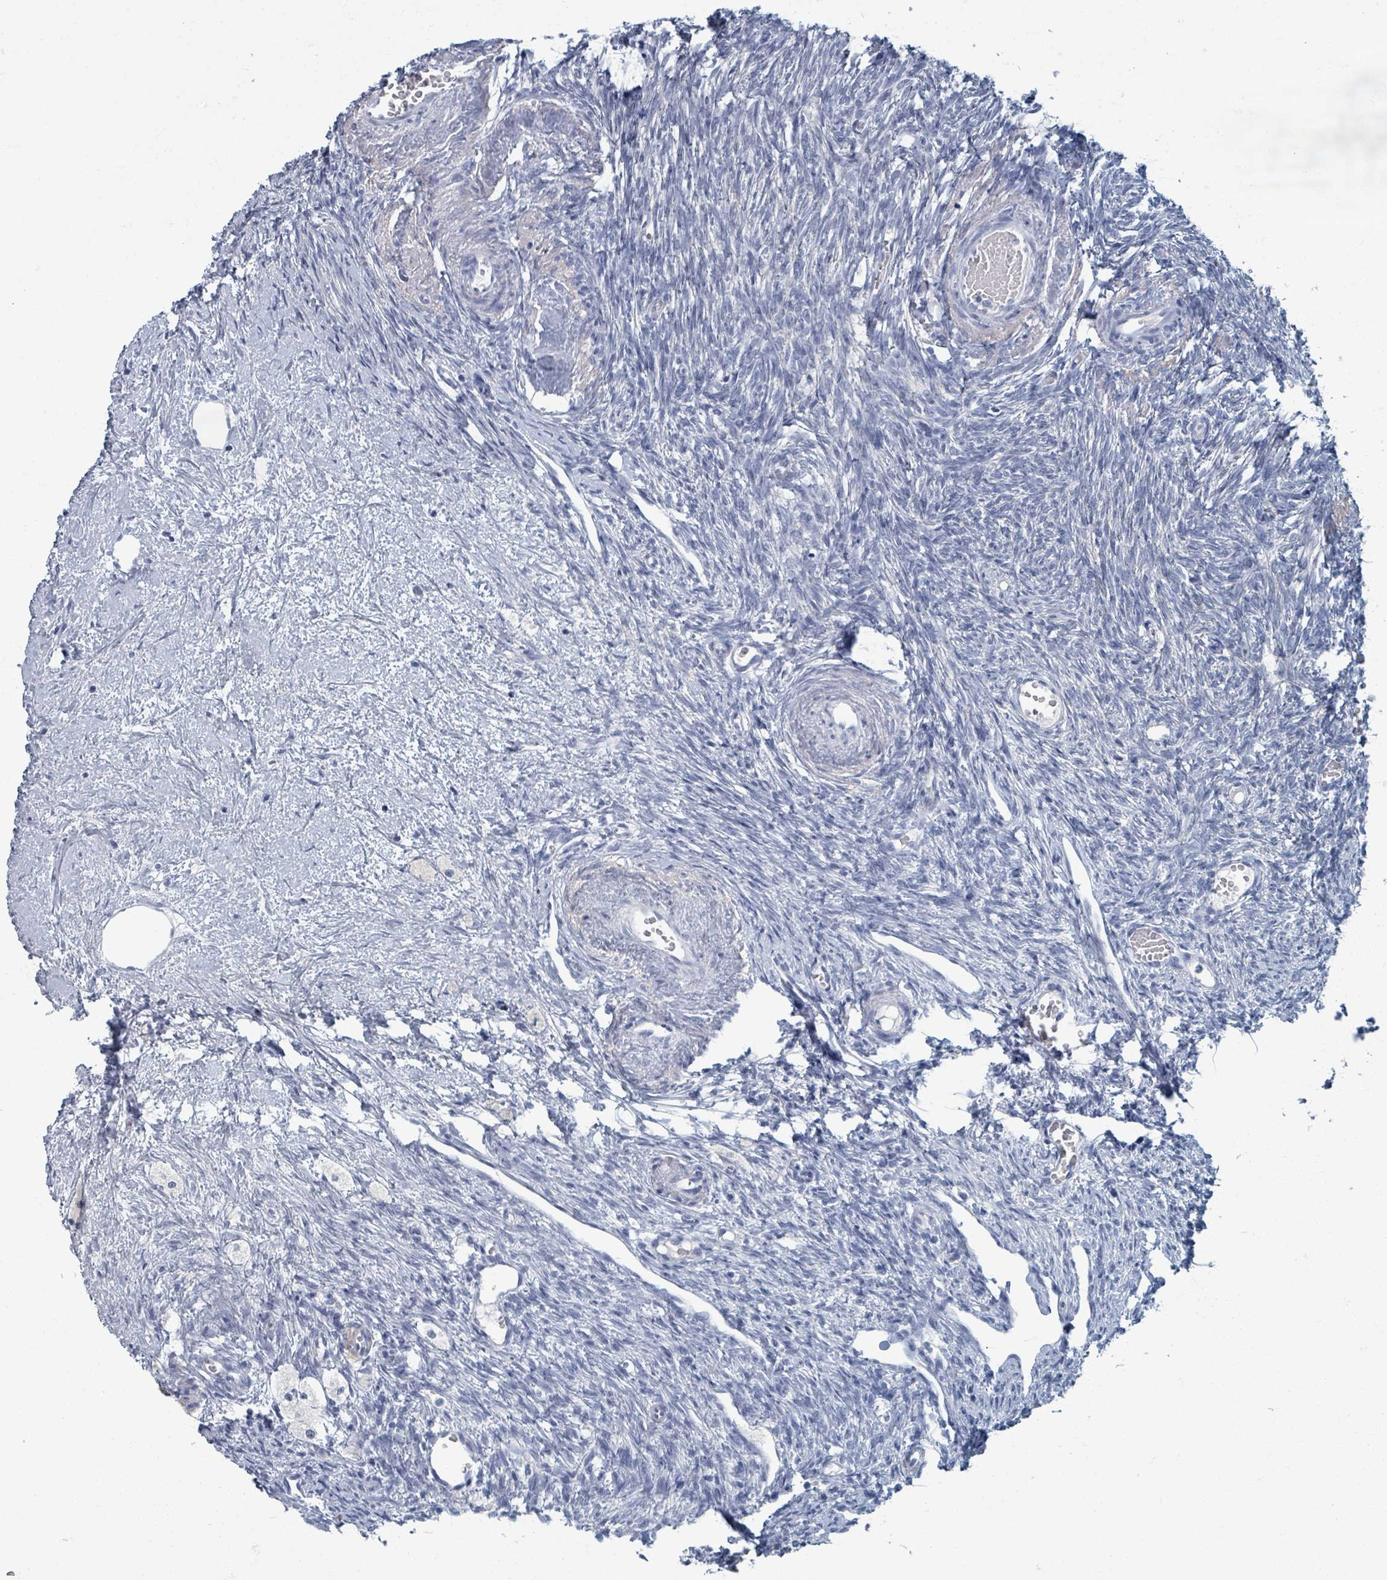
{"staining": {"intensity": "moderate", "quantity": ">75%", "location": "cytoplasmic/membranous"}, "tissue": "ovary", "cell_type": "Follicle cells", "image_type": "normal", "snomed": [{"axis": "morphology", "description": "Normal tissue, NOS"}, {"axis": "topography", "description": "Ovary"}], "caption": "High-magnification brightfield microscopy of unremarkable ovary stained with DAB (3,3'-diaminobenzidine) (brown) and counterstained with hematoxylin (blue). follicle cells exhibit moderate cytoplasmic/membranous staining is present in approximately>75% of cells. The staining is performed using DAB (3,3'-diaminobenzidine) brown chromogen to label protein expression. The nuclei are counter-stained blue using hematoxylin.", "gene": "TAS2R1", "patient": {"sex": "female", "age": 51}}